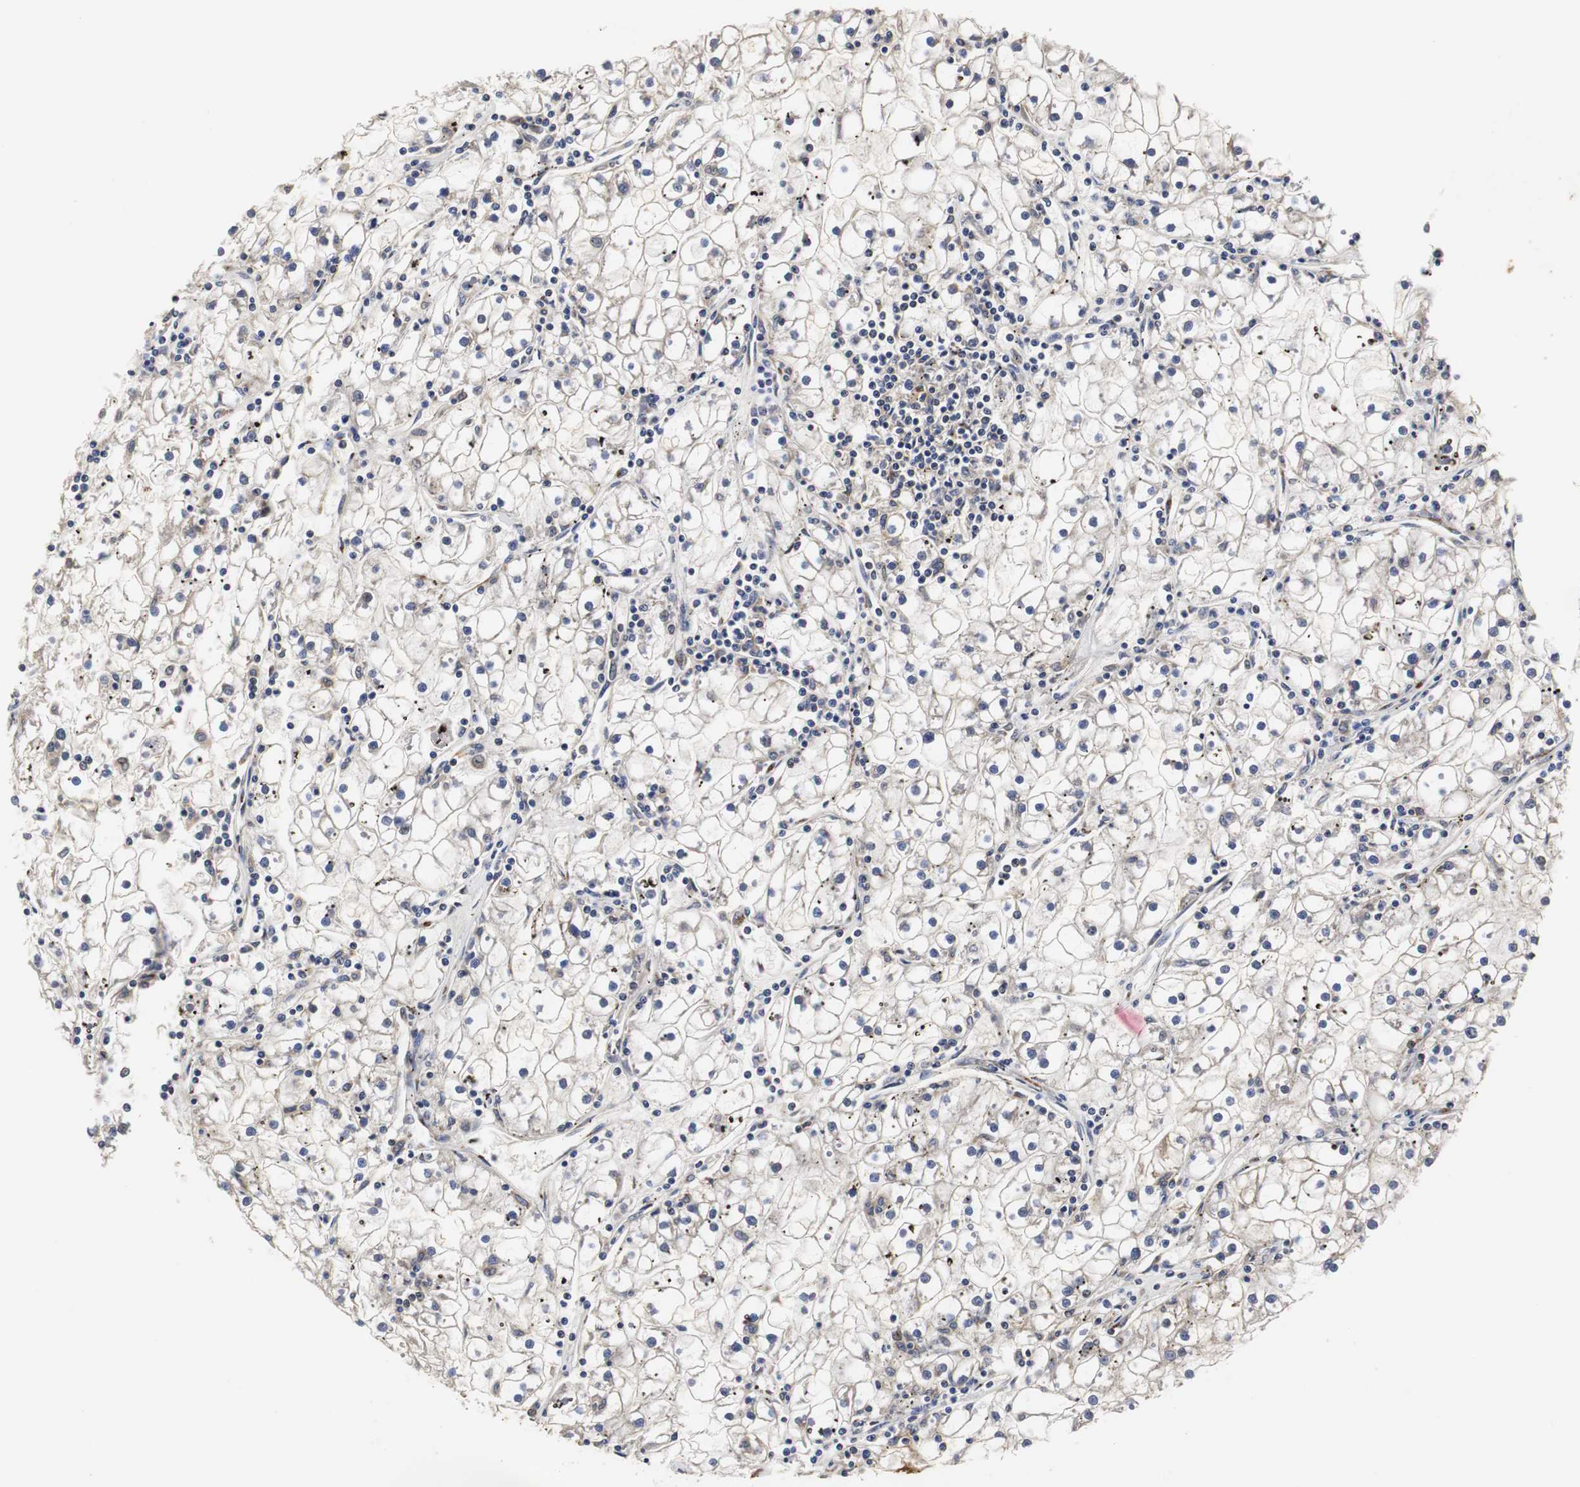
{"staining": {"intensity": "negative", "quantity": "none", "location": "none"}, "tissue": "renal cancer", "cell_type": "Tumor cells", "image_type": "cancer", "snomed": [{"axis": "morphology", "description": "Adenocarcinoma, NOS"}, {"axis": "topography", "description": "Kidney"}], "caption": "DAB immunohistochemical staining of human renal adenocarcinoma reveals no significant staining in tumor cells.", "gene": "HSD17B10", "patient": {"sex": "male", "age": 56}}